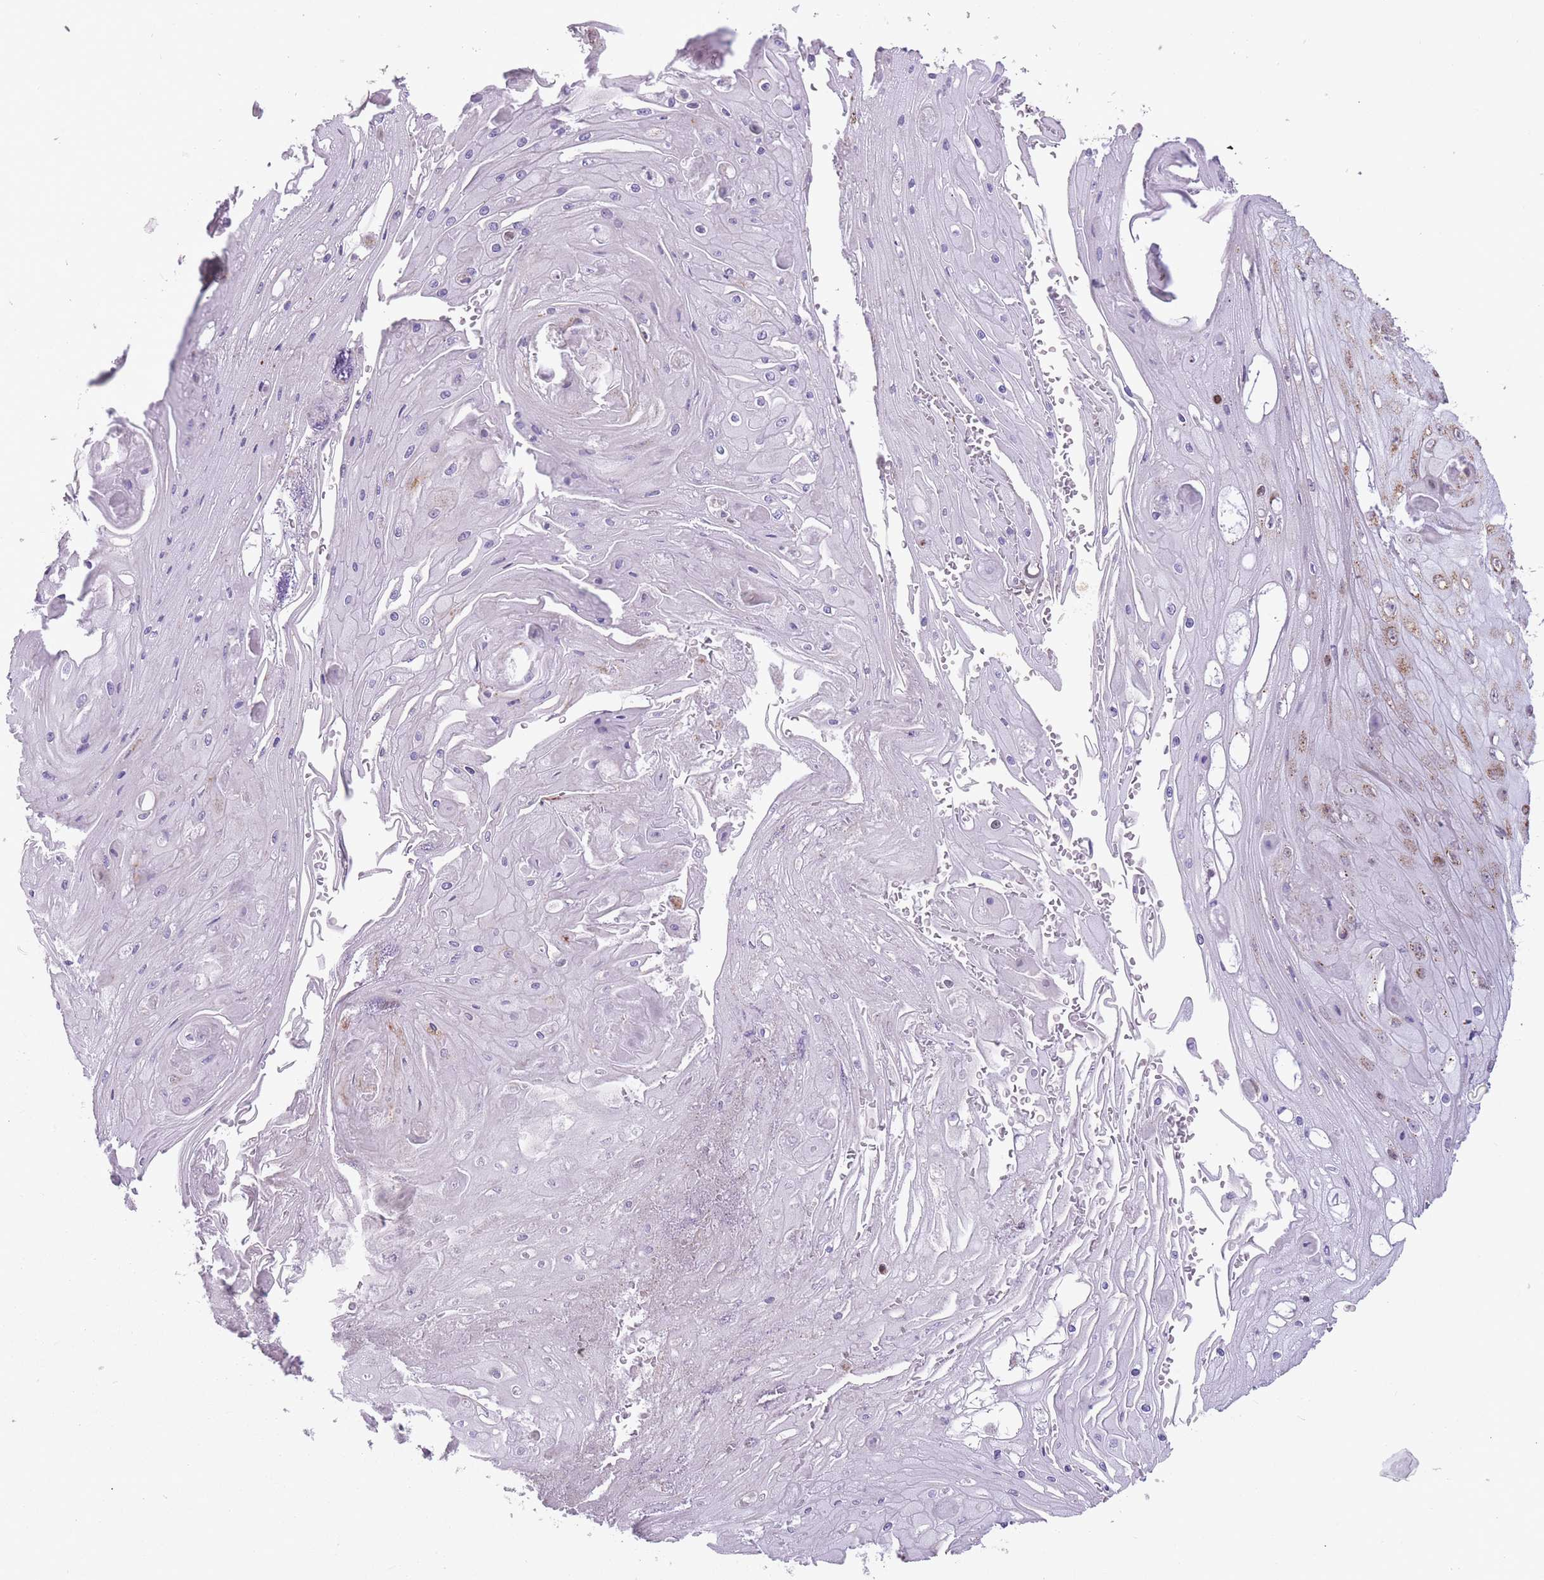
{"staining": {"intensity": "moderate", "quantity": "25%-75%", "location": "cytoplasmic/membranous,nuclear"}, "tissue": "skin cancer", "cell_type": "Tumor cells", "image_type": "cancer", "snomed": [{"axis": "morphology", "description": "Squamous cell carcinoma, NOS"}, {"axis": "topography", "description": "Skin"}], "caption": "Brown immunohistochemical staining in skin squamous cell carcinoma reveals moderate cytoplasmic/membranous and nuclear staining in approximately 25%-75% of tumor cells.", "gene": "DPYSL4", "patient": {"sex": "male", "age": 70}}